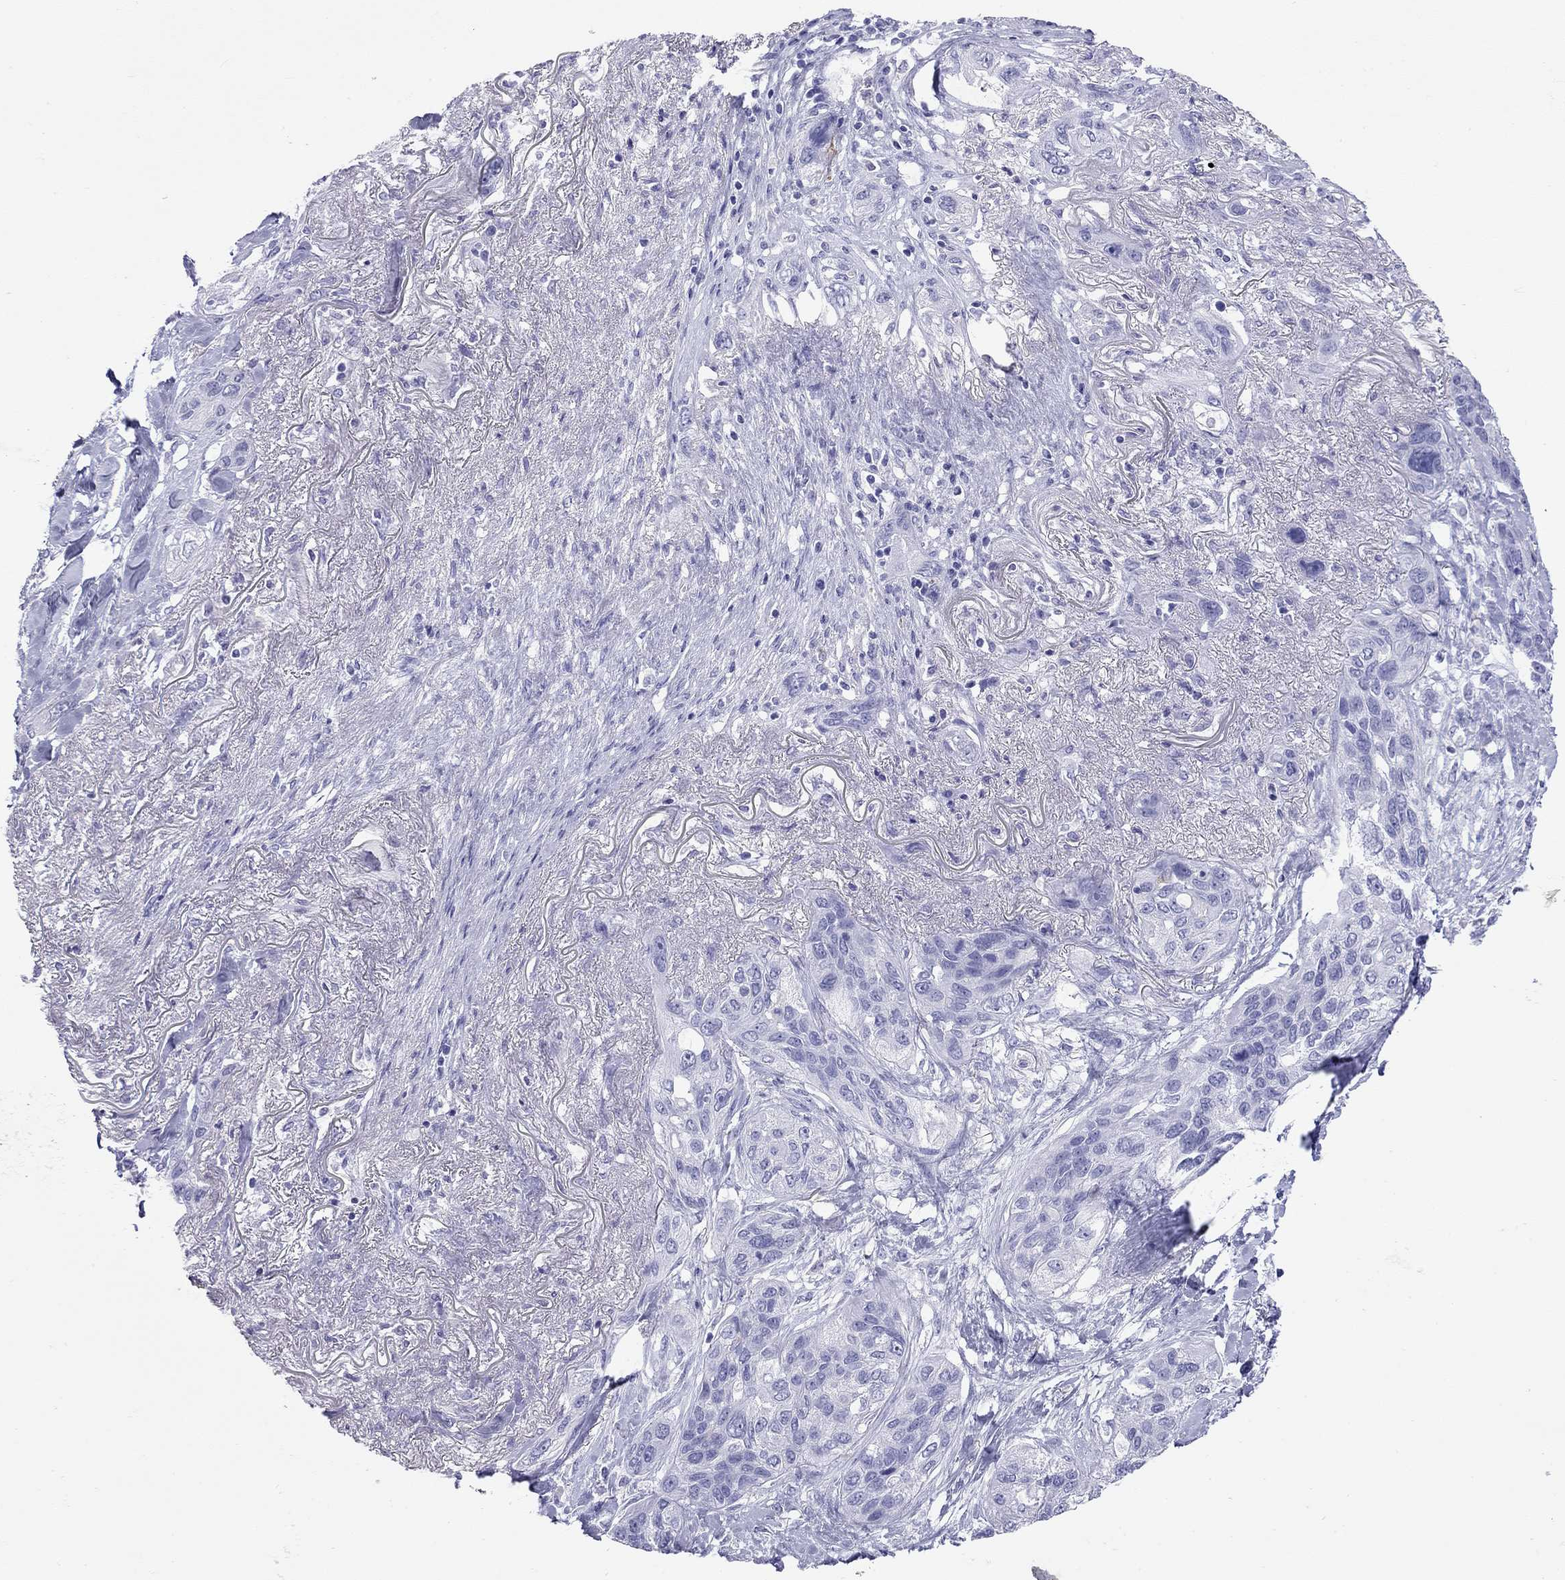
{"staining": {"intensity": "negative", "quantity": "none", "location": "none"}, "tissue": "lung cancer", "cell_type": "Tumor cells", "image_type": "cancer", "snomed": [{"axis": "morphology", "description": "Squamous cell carcinoma, NOS"}, {"axis": "topography", "description": "Lung"}], "caption": "Human lung cancer (squamous cell carcinoma) stained for a protein using immunohistochemistry (IHC) exhibits no positivity in tumor cells.", "gene": "HLA-DQB2", "patient": {"sex": "female", "age": 70}}